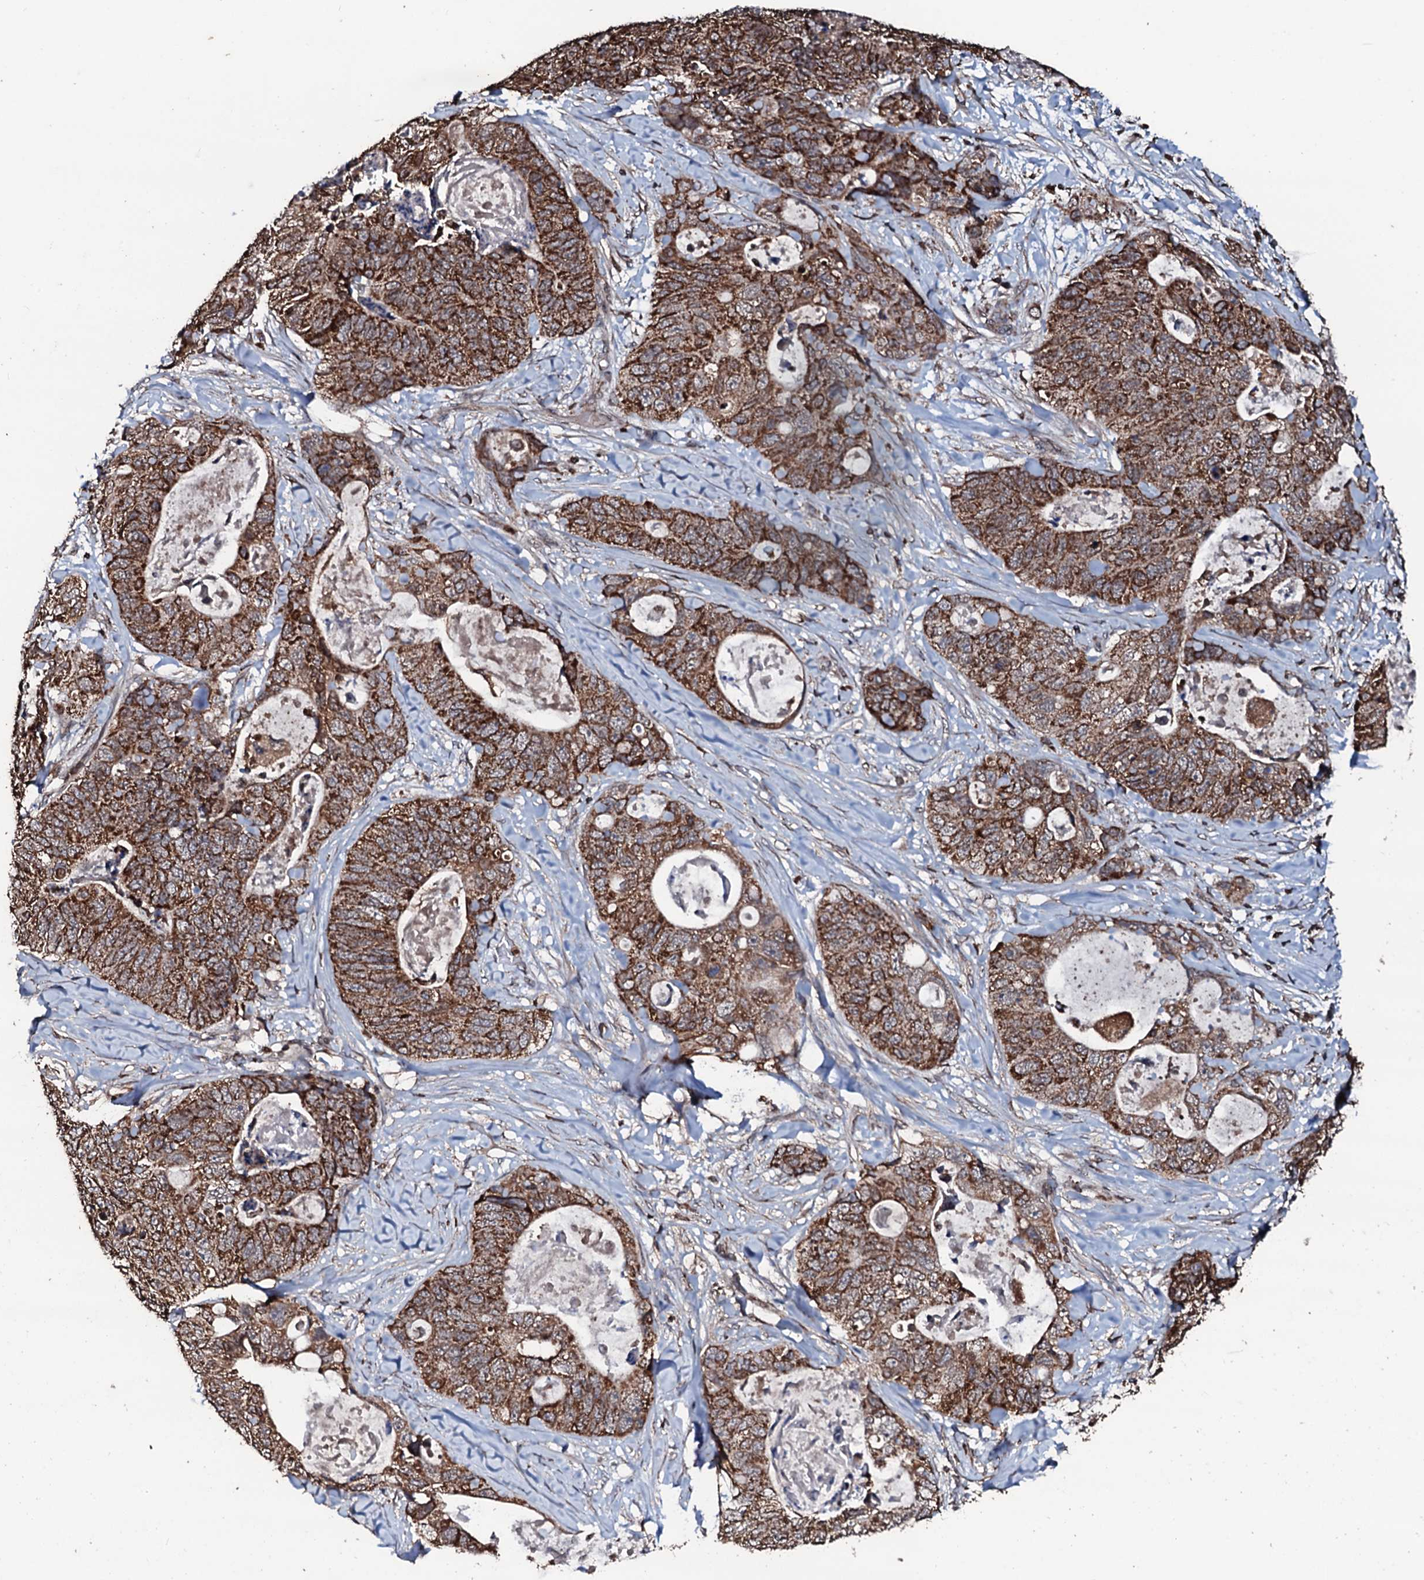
{"staining": {"intensity": "strong", "quantity": ">75%", "location": "cytoplasmic/membranous"}, "tissue": "stomach cancer", "cell_type": "Tumor cells", "image_type": "cancer", "snomed": [{"axis": "morphology", "description": "Adenocarcinoma, NOS"}, {"axis": "topography", "description": "Stomach"}], "caption": "IHC of stomach cancer (adenocarcinoma) reveals high levels of strong cytoplasmic/membranous staining in about >75% of tumor cells.", "gene": "SDHAF2", "patient": {"sex": "female", "age": 89}}